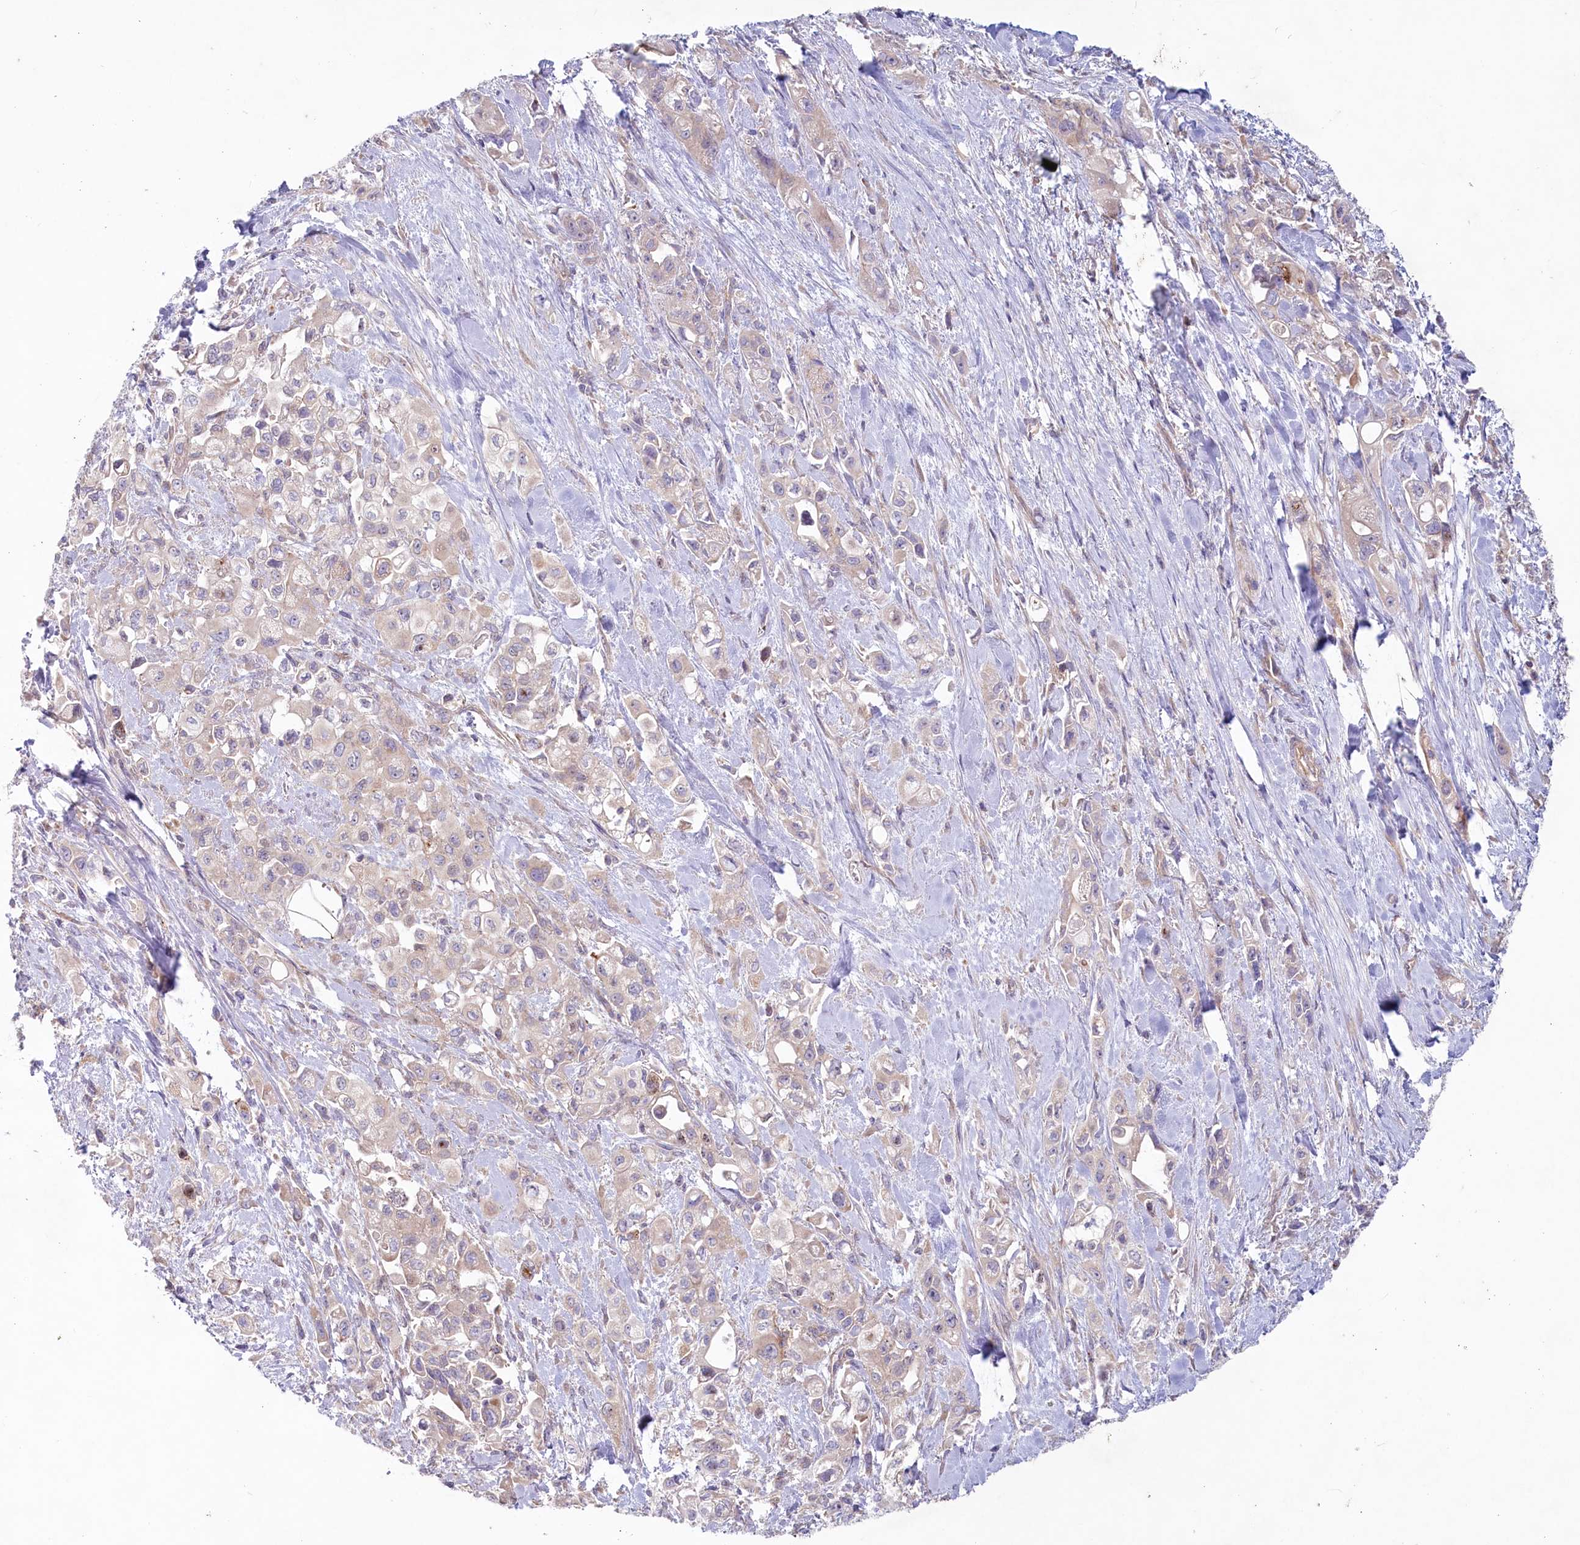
{"staining": {"intensity": "negative", "quantity": "none", "location": "none"}, "tissue": "pancreatic cancer", "cell_type": "Tumor cells", "image_type": "cancer", "snomed": [{"axis": "morphology", "description": "Adenocarcinoma, NOS"}, {"axis": "topography", "description": "Pancreas"}], "caption": "High magnification brightfield microscopy of adenocarcinoma (pancreatic) stained with DAB (3,3'-diaminobenzidine) (brown) and counterstained with hematoxylin (blue): tumor cells show no significant staining.", "gene": "TNIP1", "patient": {"sex": "female", "age": 66}}